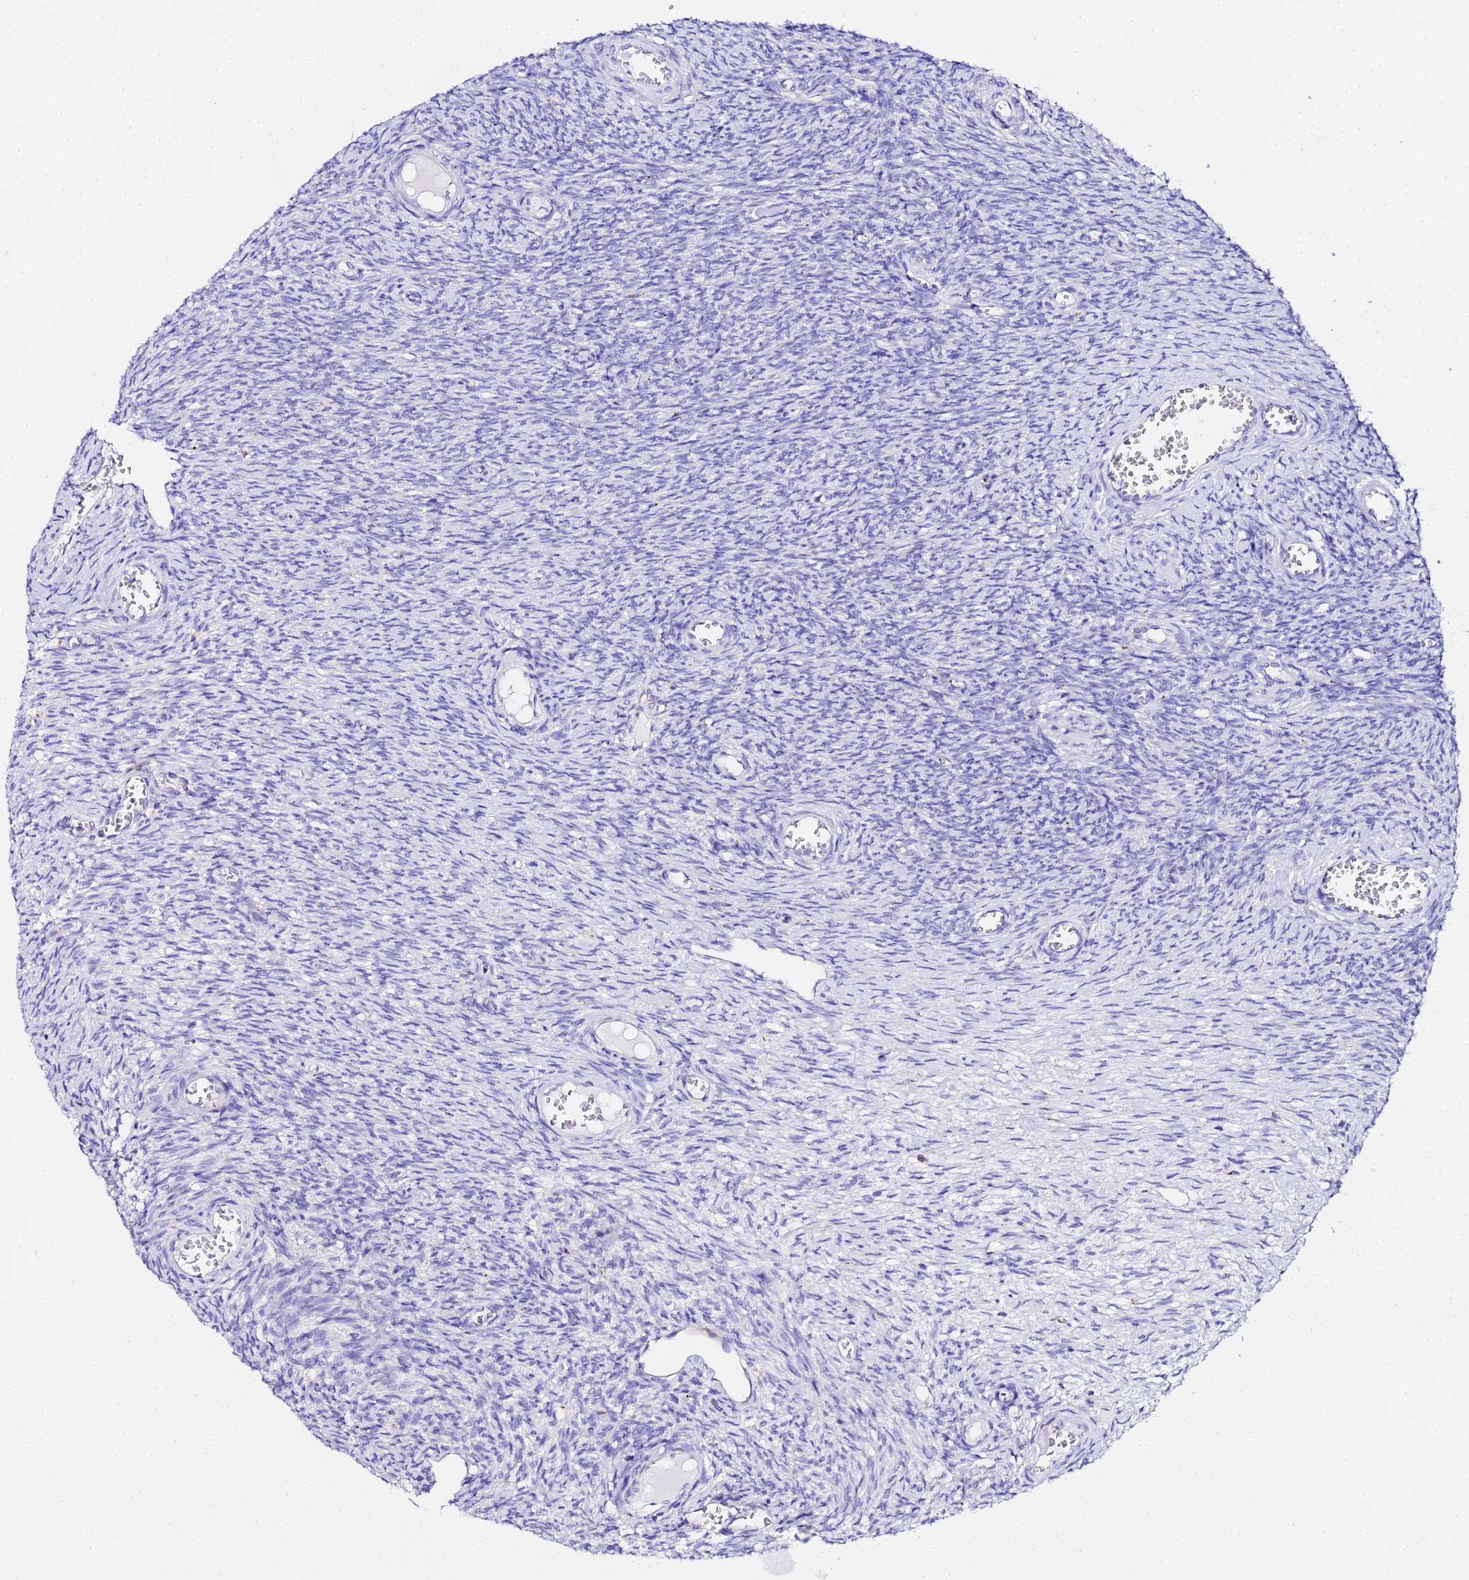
{"staining": {"intensity": "negative", "quantity": "none", "location": "none"}, "tissue": "ovary", "cell_type": "Ovarian stroma cells", "image_type": "normal", "snomed": [{"axis": "morphology", "description": "Normal tissue, NOS"}, {"axis": "topography", "description": "Ovary"}], "caption": "This micrograph is of benign ovary stained with immunohistochemistry (IHC) to label a protein in brown with the nuclei are counter-stained blue. There is no staining in ovarian stroma cells.", "gene": "VTI1B", "patient": {"sex": "female", "age": 44}}